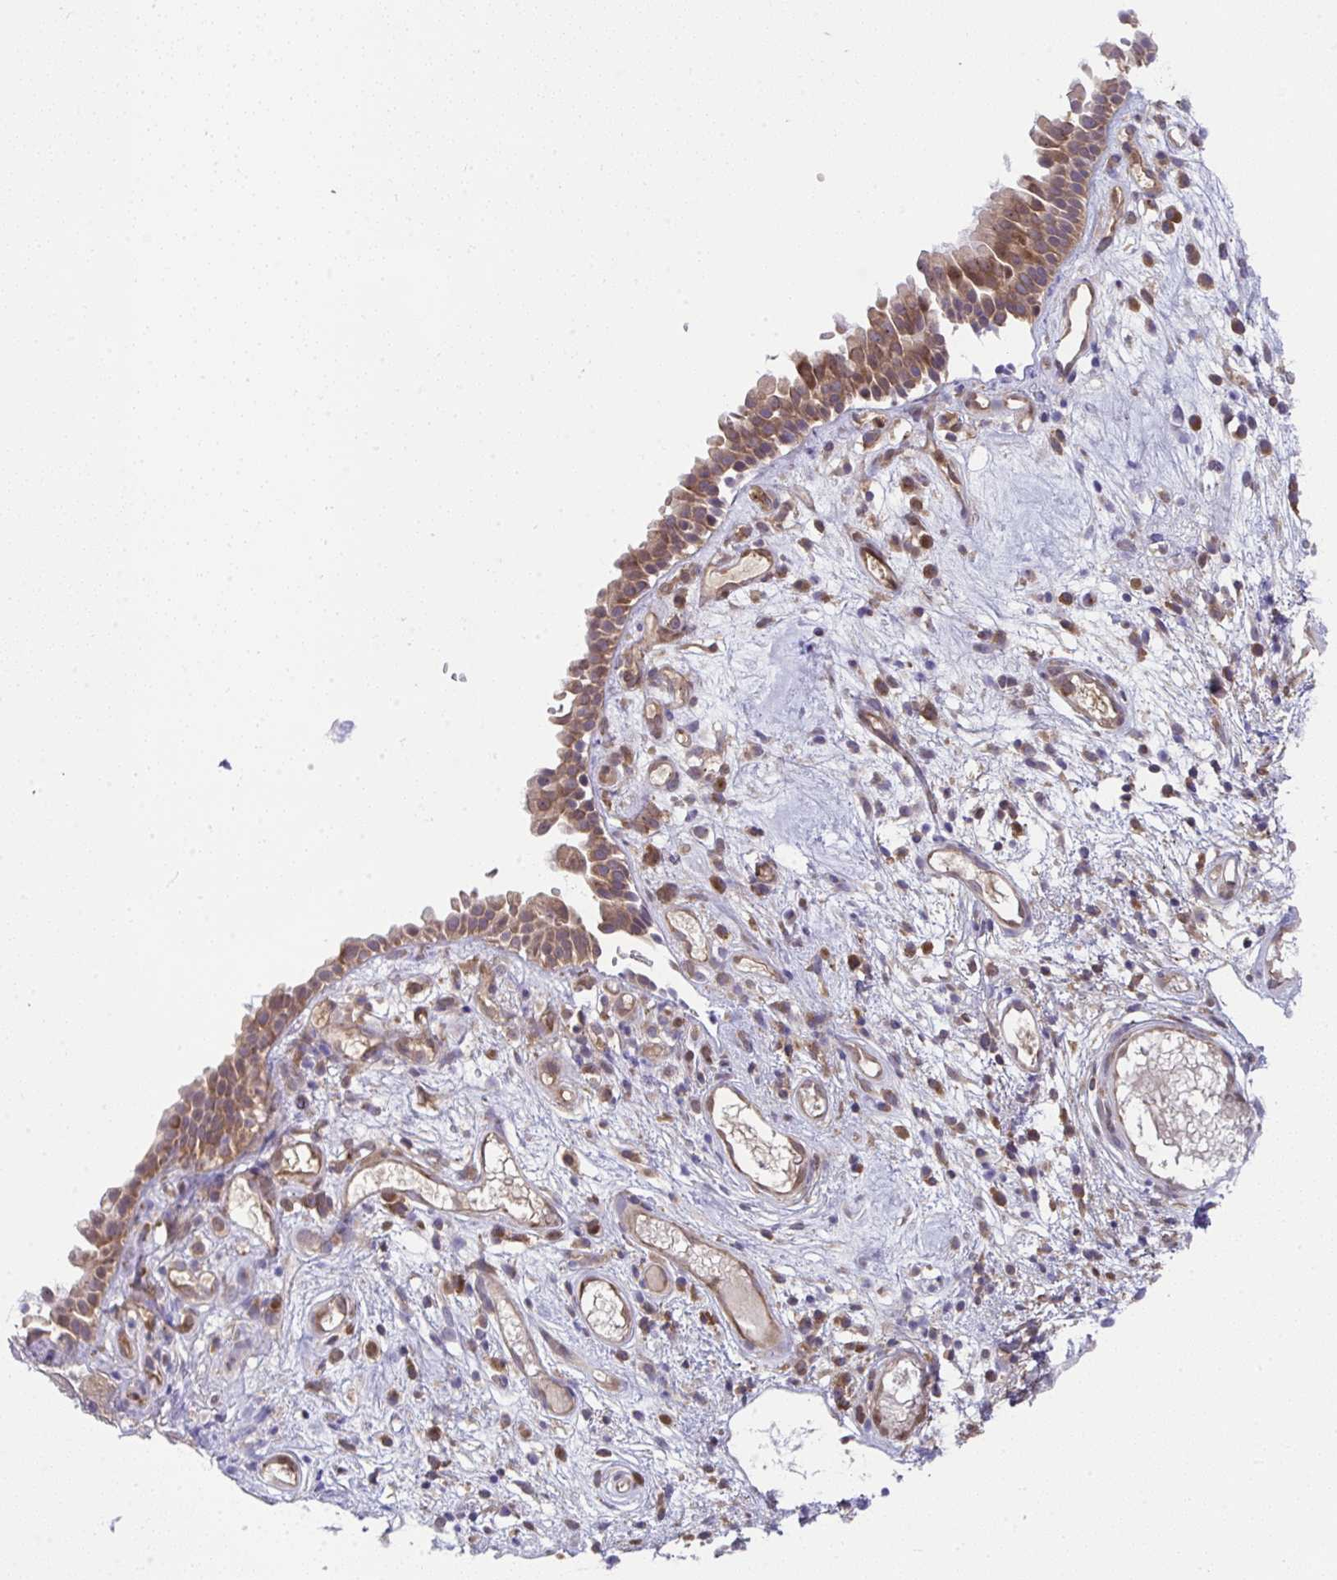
{"staining": {"intensity": "moderate", "quantity": ">75%", "location": "cytoplasmic/membranous"}, "tissue": "nasopharynx", "cell_type": "Respiratory epithelial cells", "image_type": "normal", "snomed": [{"axis": "morphology", "description": "Normal tissue, NOS"}, {"axis": "morphology", "description": "Inflammation, NOS"}, {"axis": "topography", "description": "Nasopharynx"}], "caption": "Immunohistochemical staining of unremarkable human nasopharynx demonstrates medium levels of moderate cytoplasmic/membranous positivity in about >75% of respiratory epithelial cells.", "gene": "ALDH16A1", "patient": {"sex": "male", "age": 54}}